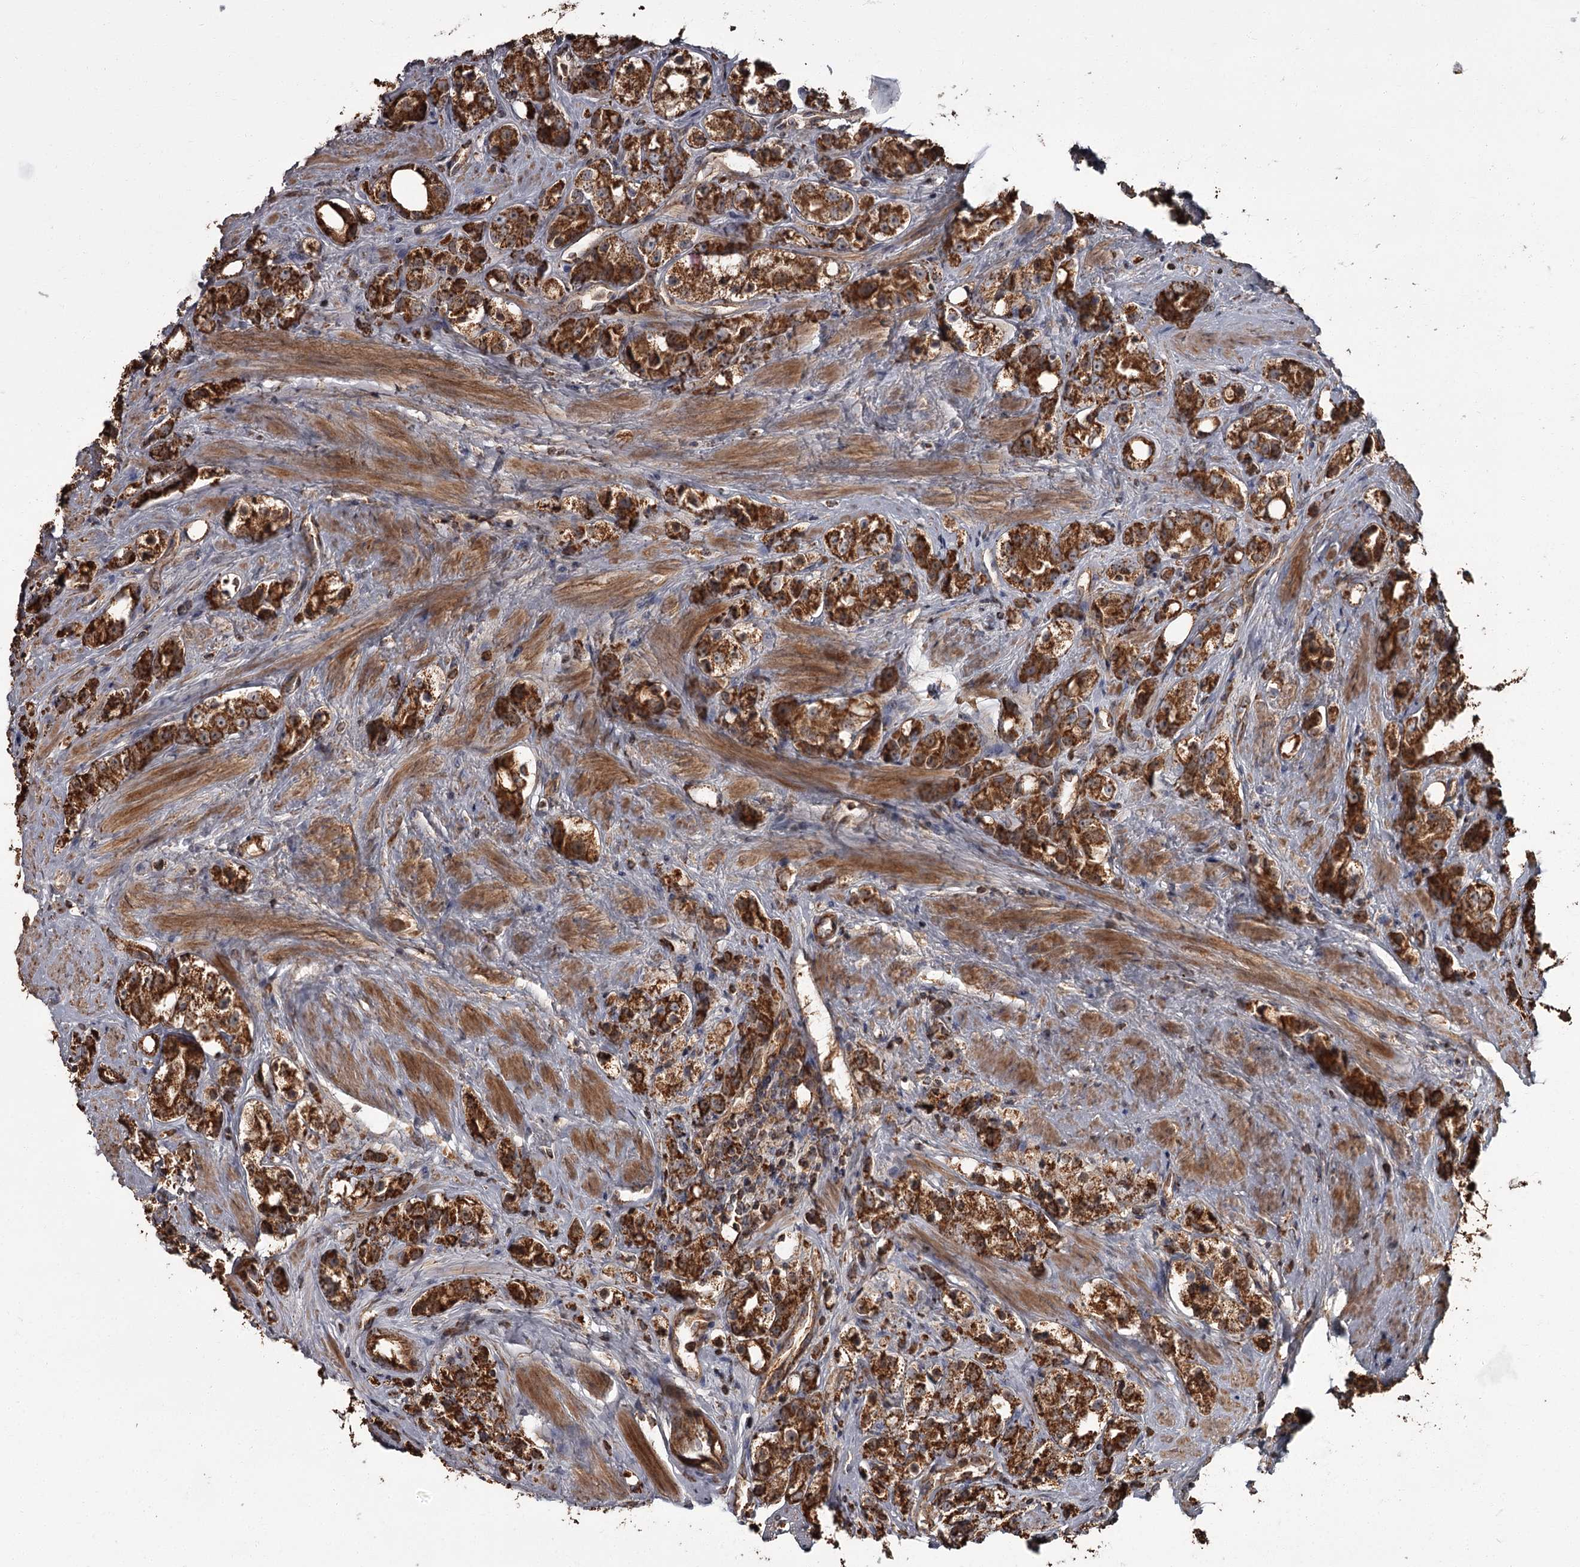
{"staining": {"intensity": "strong", "quantity": ">75%", "location": "cytoplasmic/membranous"}, "tissue": "prostate cancer", "cell_type": "Tumor cells", "image_type": "cancer", "snomed": [{"axis": "morphology", "description": "Adenocarcinoma, NOS"}, {"axis": "topography", "description": "Prostate"}], "caption": "Prostate cancer stained with a brown dye reveals strong cytoplasmic/membranous positive expression in approximately >75% of tumor cells.", "gene": "THAP9", "patient": {"sex": "male", "age": 79}}